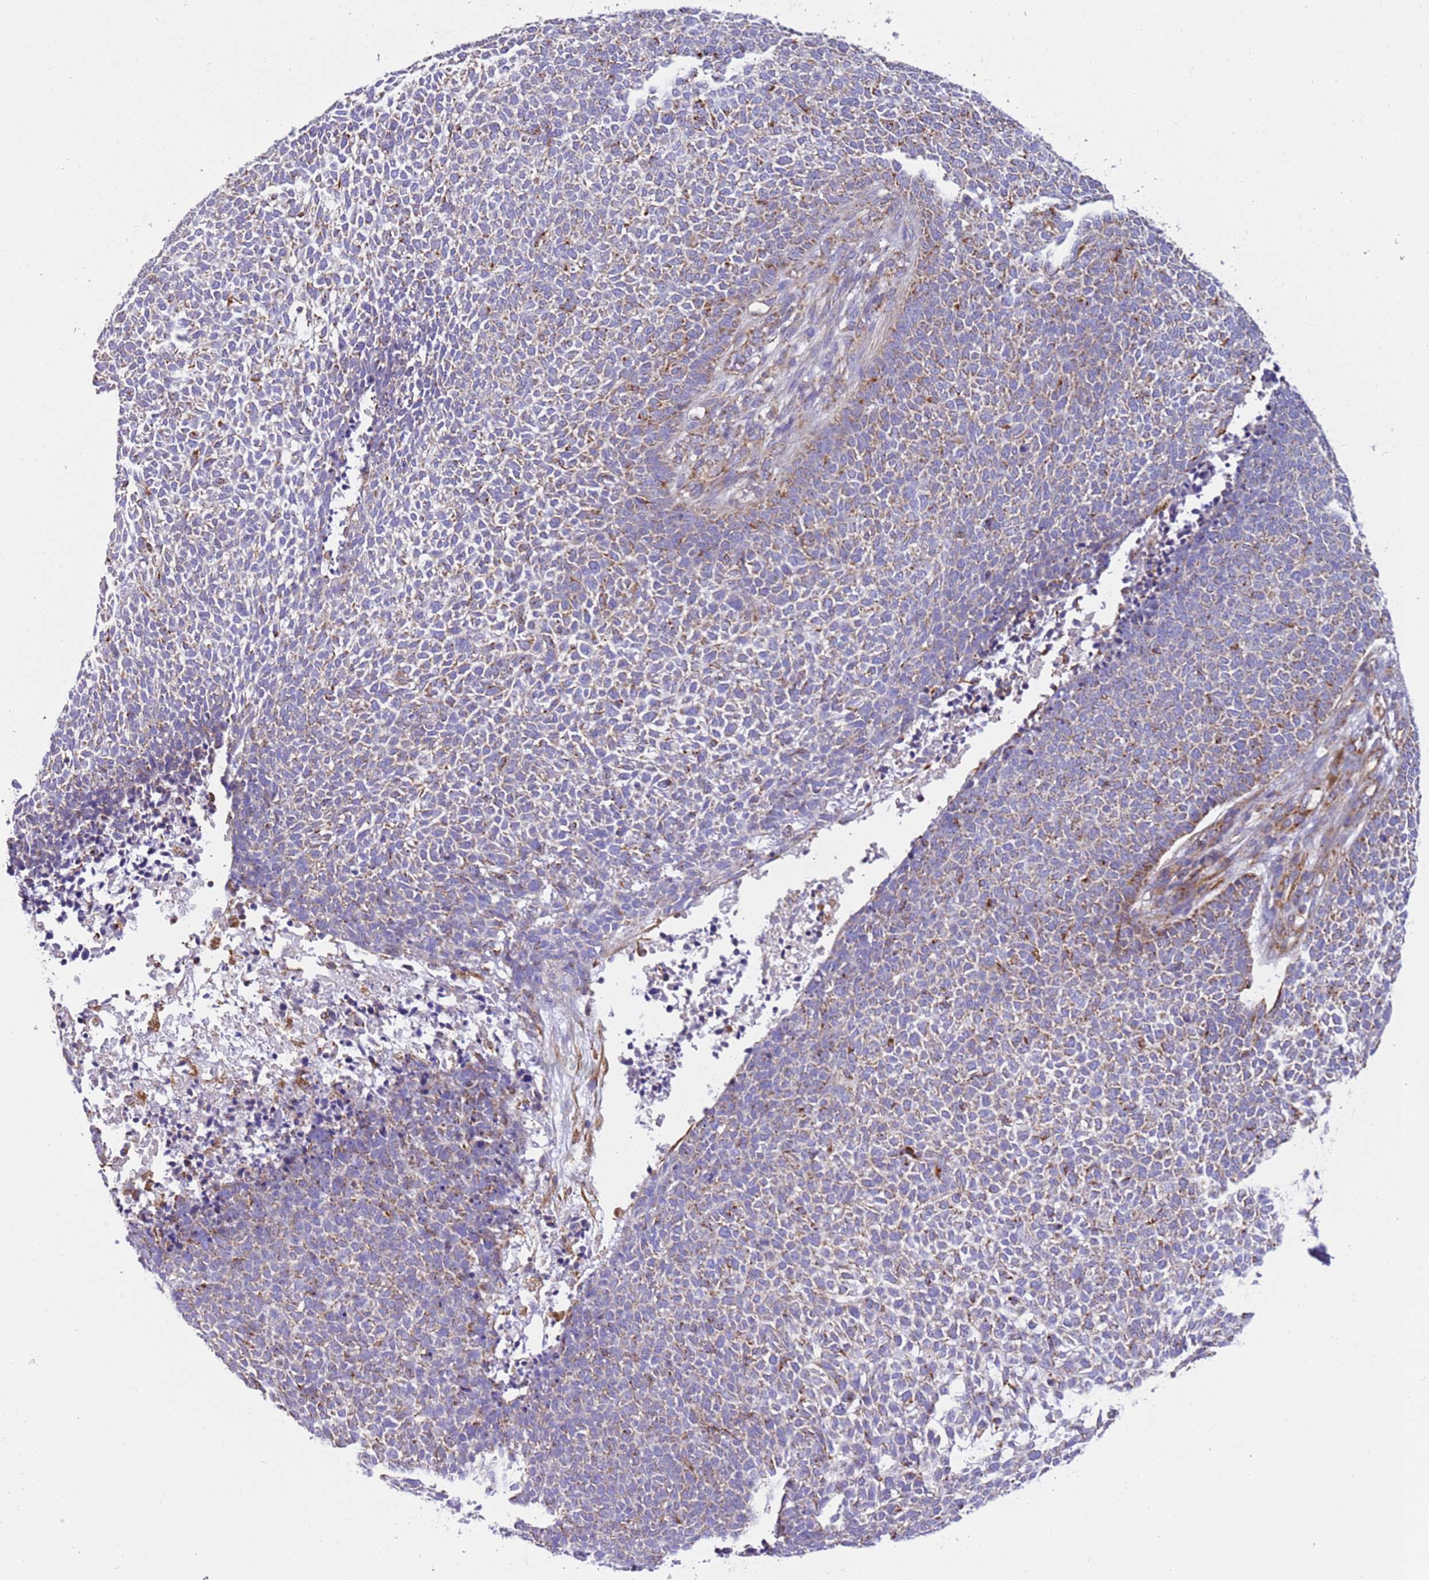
{"staining": {"intensity": "moderate", "quantity": "<25%", "location": "cytoplasmic/membranous"}, "tissue": "skin cancer", "cell_type": "Tumor cells", "image_type": "cancer", "snomed": [{"axis": "morphology", "description": "Basal cell carcinoma"}, {"axis": "topography", "description": "Skin"}], "caption": "Immunohistochemical staining of human skin basal cell carcinoma displays low levels of moderate cytoplasmic/membranous protein expression in approximately <25% of tumor cells. (brown staining indicates protein expression, while blue staining denotes nuclei).", "gene": "MRPL20", "patient": {"sex": "female", "age": 84}}